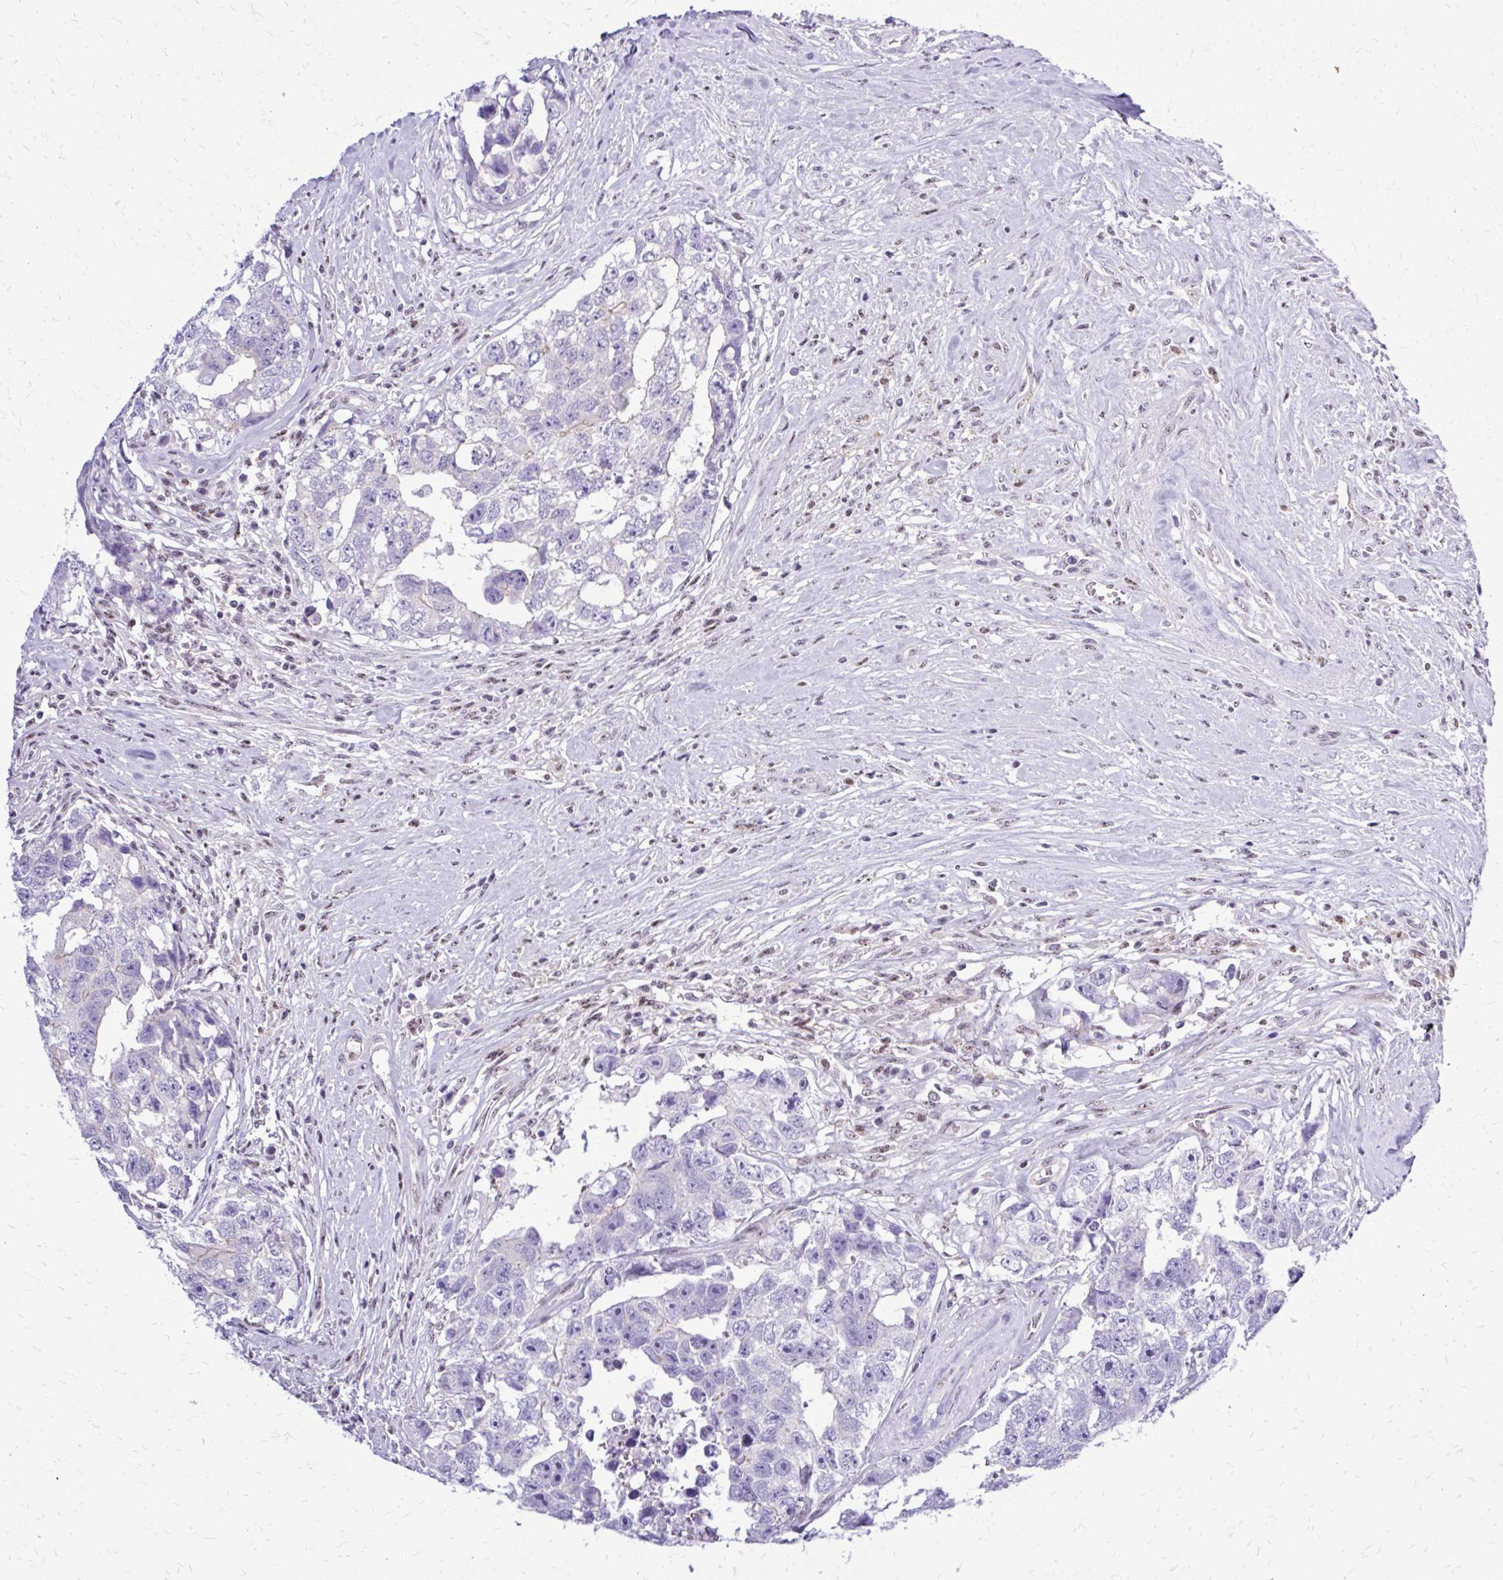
{"staining": {"intensity": "negative", "quantity": "none", "location": "none"}, "tissue": "testis cancer", "cell_type": "Tumor cells", "image_type": "cancer", "snomed": [{"axis": "morphology", "description": "Carcinoma, Embryonal, NOS"}, {"axis": "topography", "description": "Testis"}], "caption": "Human testis embryonal carcinoma stained for a protein using IHC exhibits no expression in tumor cells.", "gene": "RASL11B", "patient": {"sex": "male", "age": 22}}